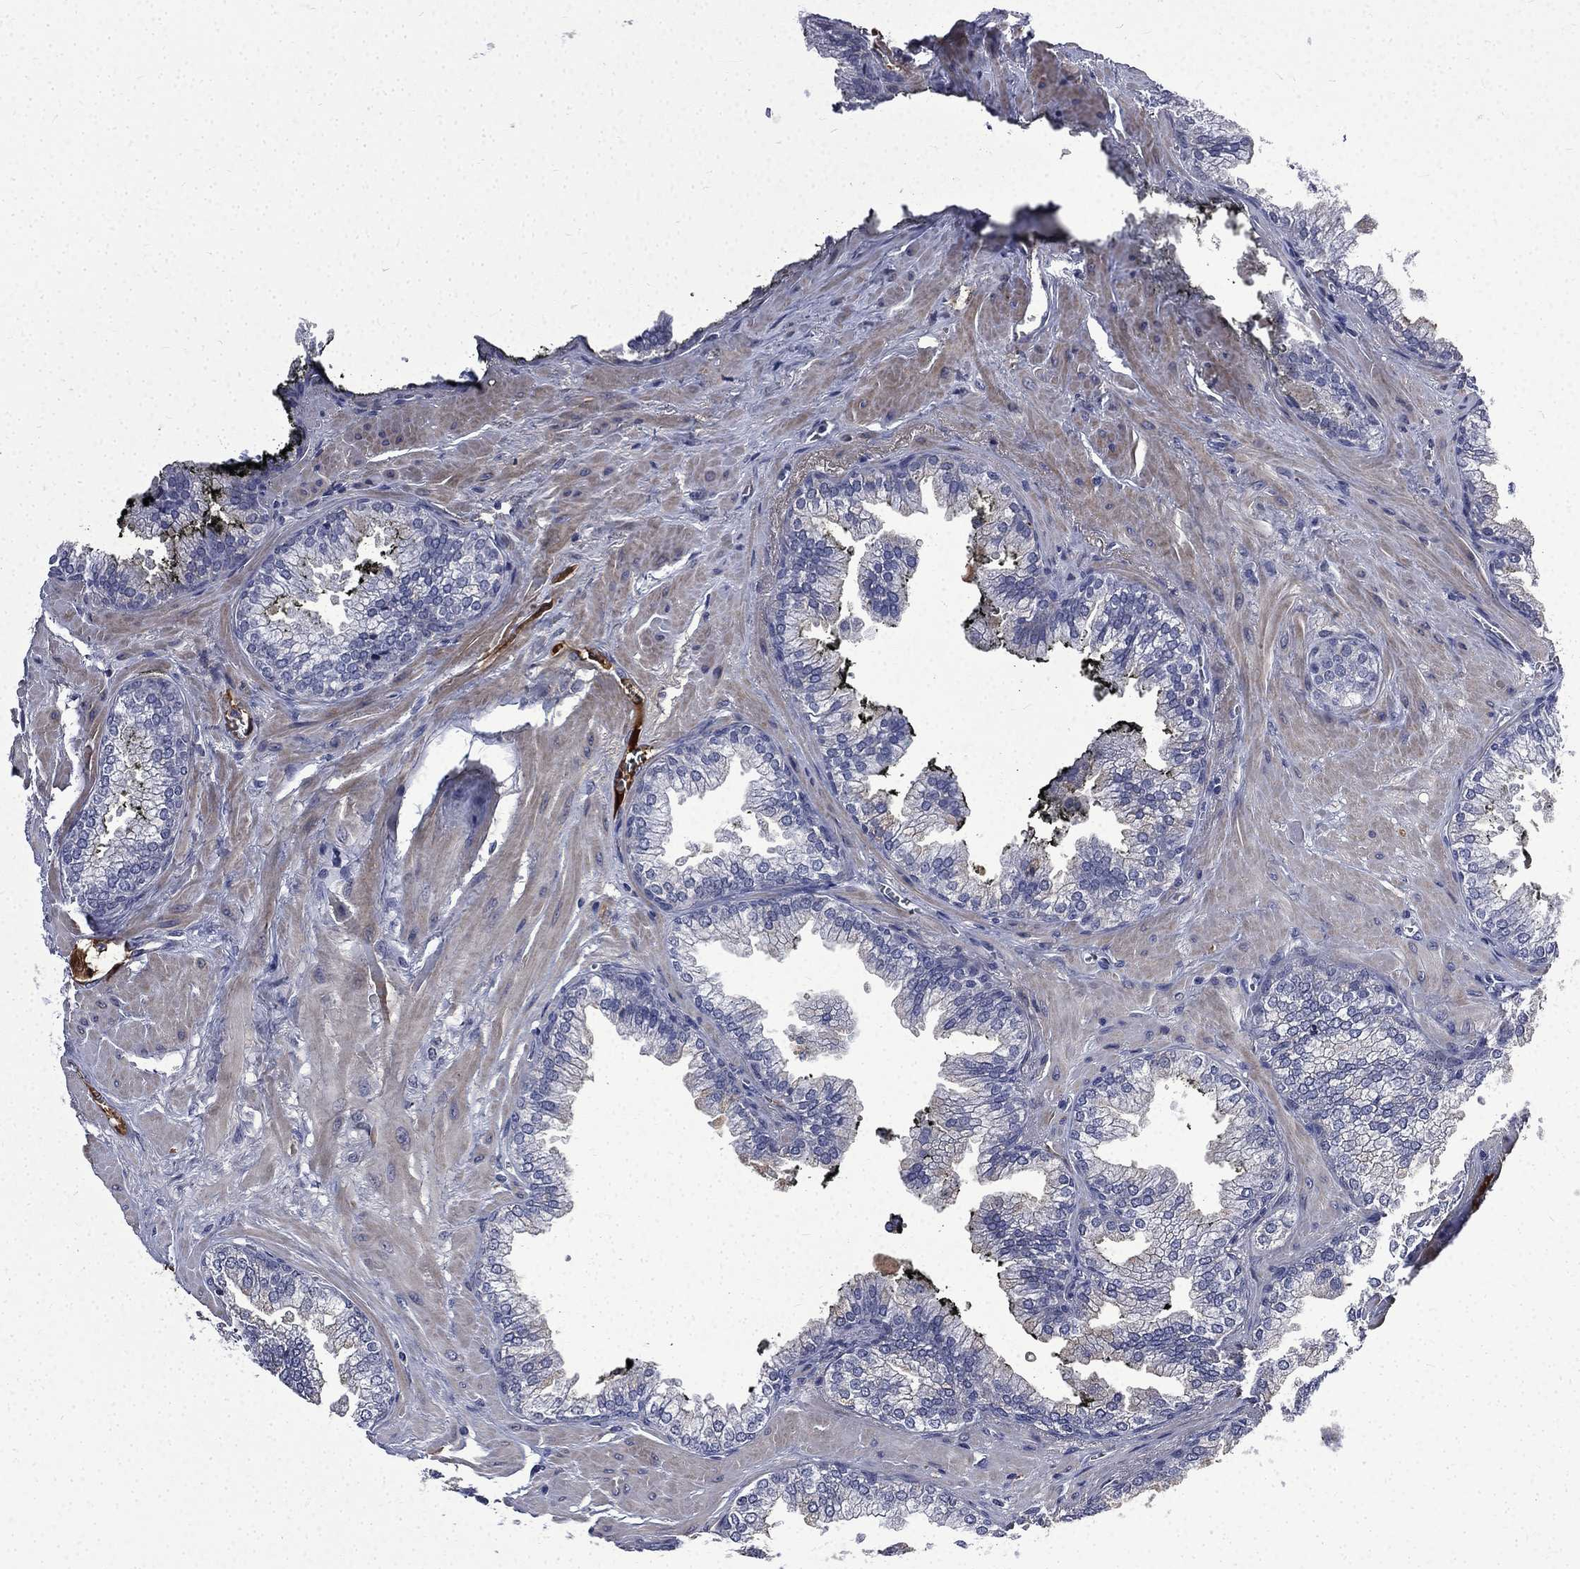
{"staining": {"intensity": "negative", "quantity": "none", "location": "none"}, "tissue": "prostate cancer", "cell_type": "Tumor cells", "image_type": "cancer", "snomed": [{"axis": "morphology", "description": "Adenocarcinoma, Low grade"}, {"axis": "topography", "description": "Prostate"}], "caption": "Protein analysis of prostate low-grade adenocarcinoma reveals no significant staining in tumor cells.", "gene": "FGG", "patient": {"sex": "male", "age": 72}}